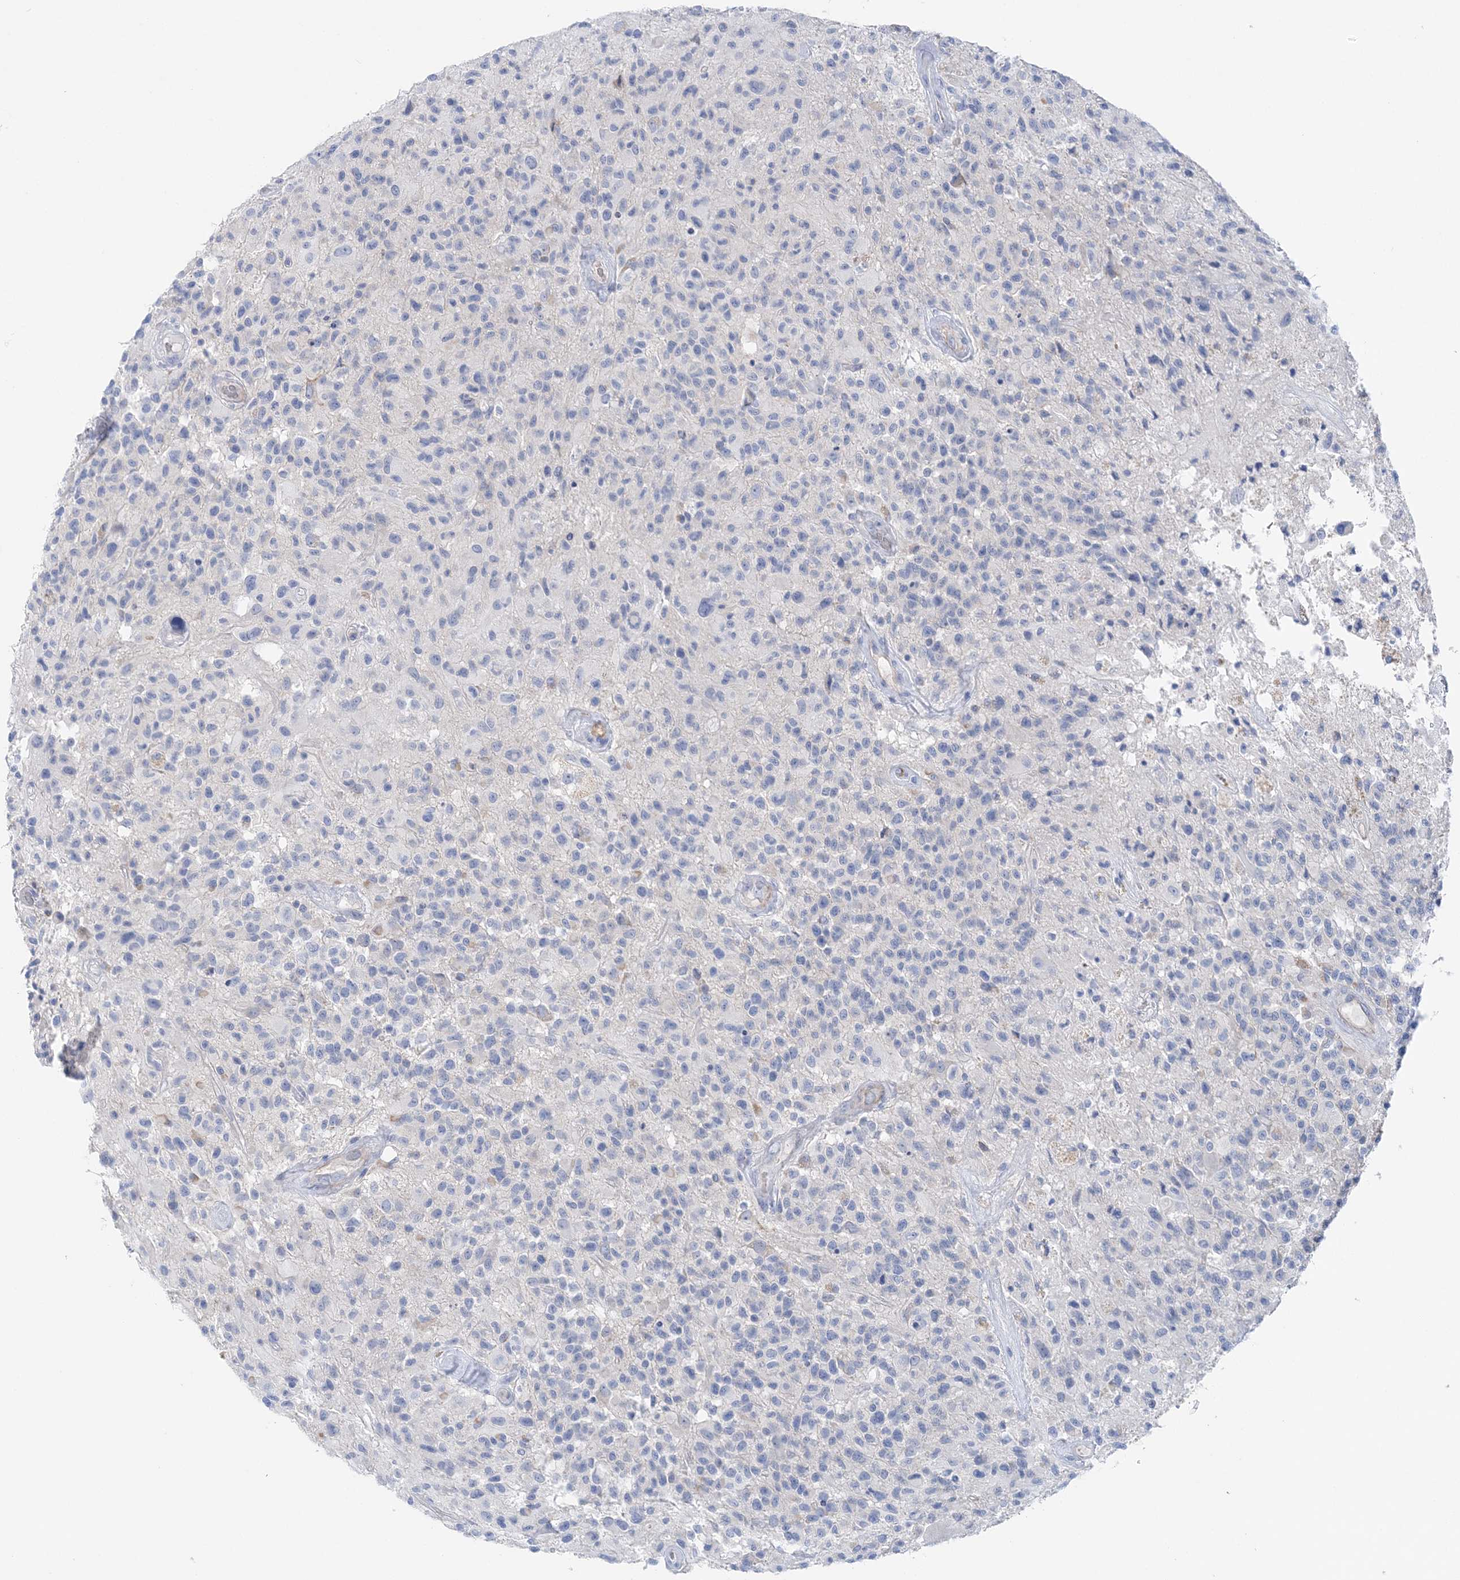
{"staining": {"intensity": "negative", "quantity": "none", "location": "none"}, "tissue": "glioma", "cell_type": "Tumor cells", "image_type": "cancer", "snomed": [{"axis": "morphology", "description": "Glioma, malignant, High grade"}, {"axis": "morphology", "description": "Glioblastoma, NOS"}, {"axis": "topography", "description": "Brain"}], "caption": "A photomicrograph of glioblastoma stained for a protein exhibits no brown staining in tumor cells.", "gene": "SLC5A6", "patient": {"sex": "male", "age": 60}}